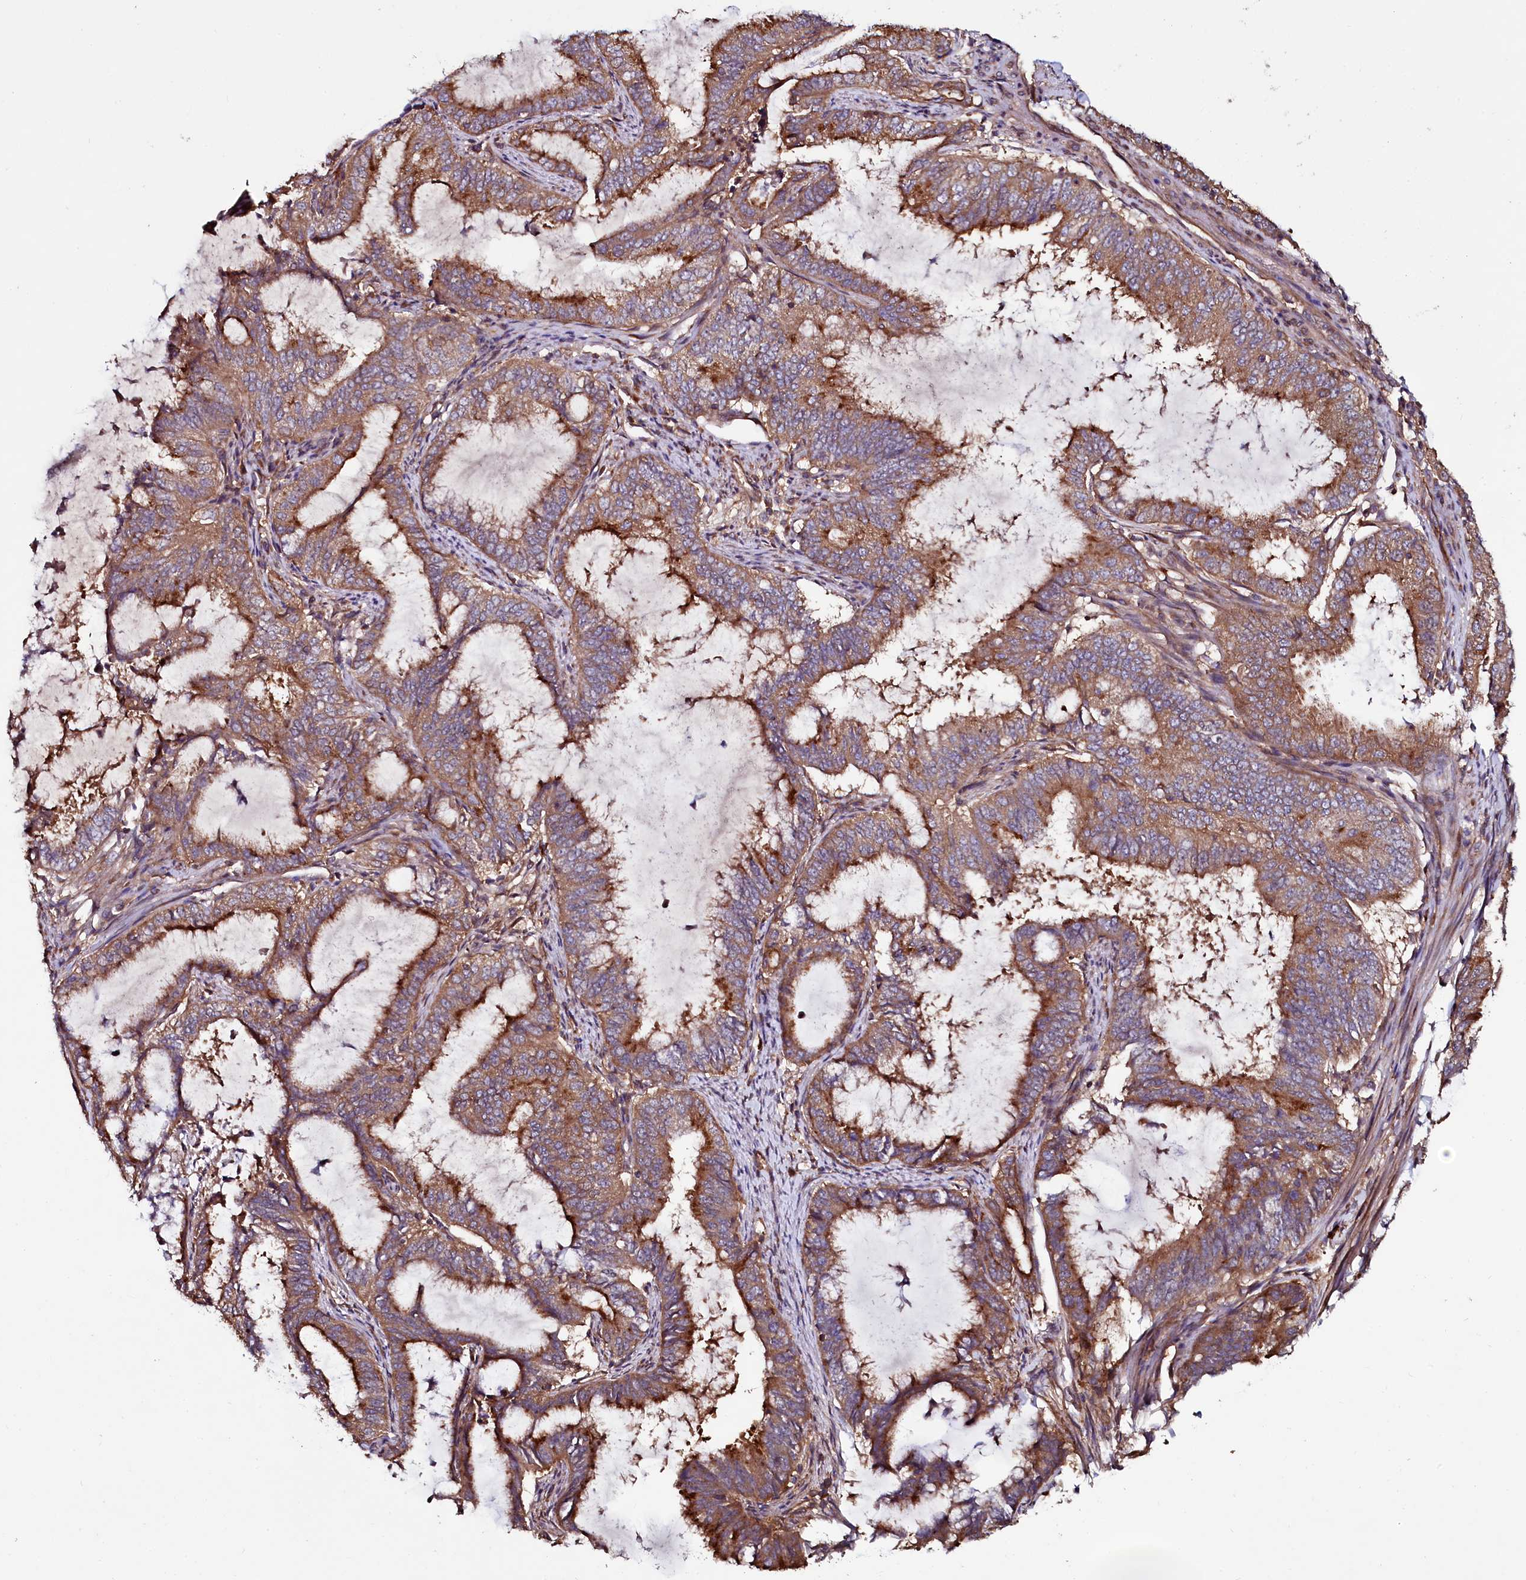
{"staining": {"intensity": "moderate", "quantity": ">75%", "location": "cytoplasmic/membranous"}, "tissue": "endometrial cancer", "cell_type": "Tumor cells", "image_type": "cancer", "snomed": [{"axis": "morphology", "description": "Adenocarcinoma, NOS"}, {"axis": "topography", "description": "Endometrium"}], "caption": "Endometrial cancer (adenocarcinoma) stained with immunohistochemistry shows moderate cytoplasmic/membranous positivity in approximately >75% of tumor cells. Nuclei are stained in blue.", "gene": "USPL1", "patient": {"sex": "female", "age": 51}}